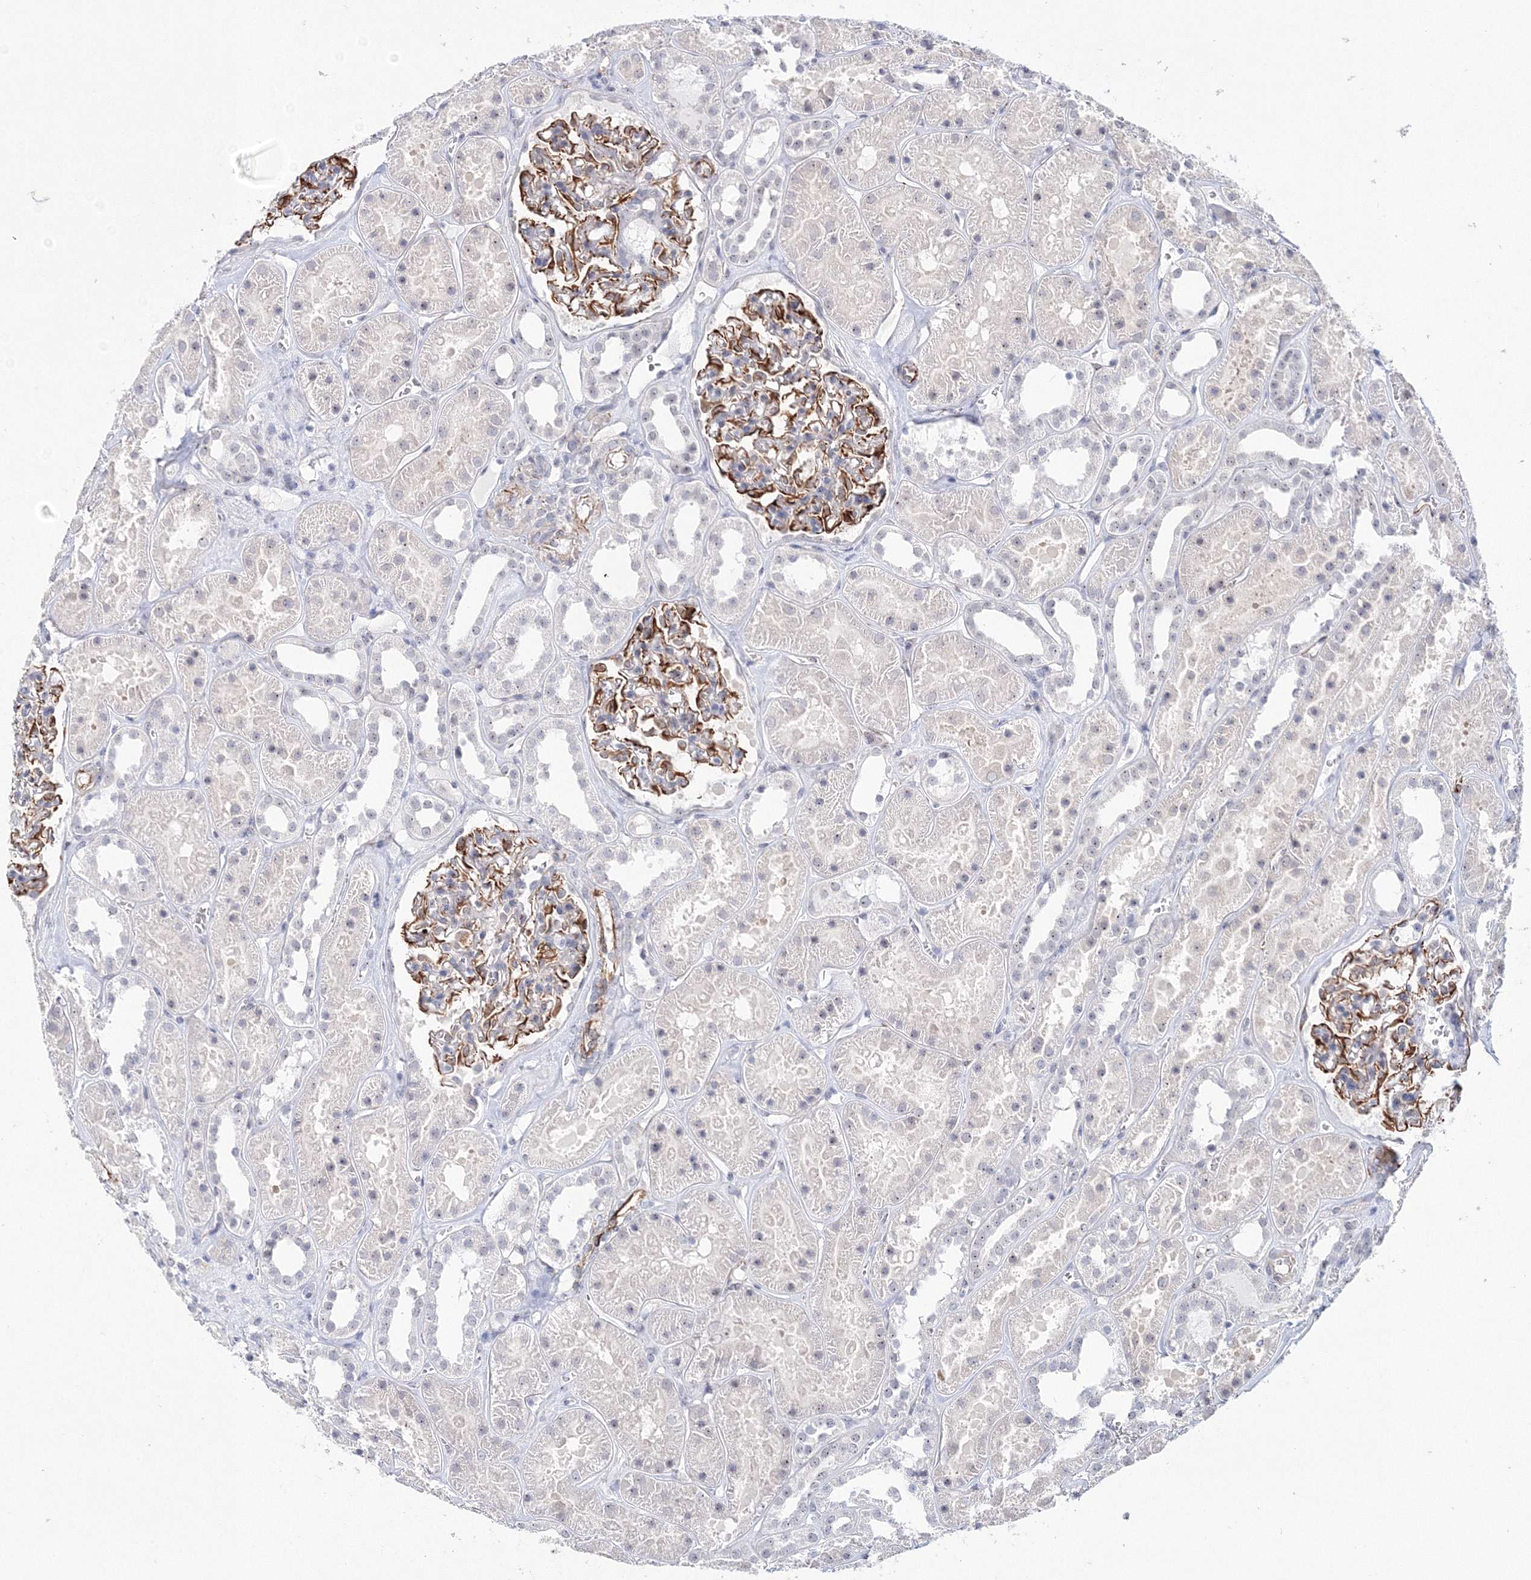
{"staining": {"intensity": "strong", "quantity": "25%-75%", "location": "cytoplasmic/membranous"}, "tissue": "kidney", "cell_type": "Cells in glomeruli", "image_type": "normal", "snomed": [{"axis": "morphology", "description": "Normal tissue, NOS"}, {"axis": "topography", "description": "Kidney"}], "caption": "The photomicrograph displays immunohistochemical staining of unremarkable kidney. There is strong cytoplasmic/membranous positivity is appreciated in about 25%-75% of cells in glomeruli. The staining was performed using DAB (3,3'-diaminobenzidine) to visualize the protein expression in brown, while the nuclei were stained in blue with hematoxylin (Magnification: 20x).", "gene": "SIRT7", "patient": {"sex": "female", "age": 41}}